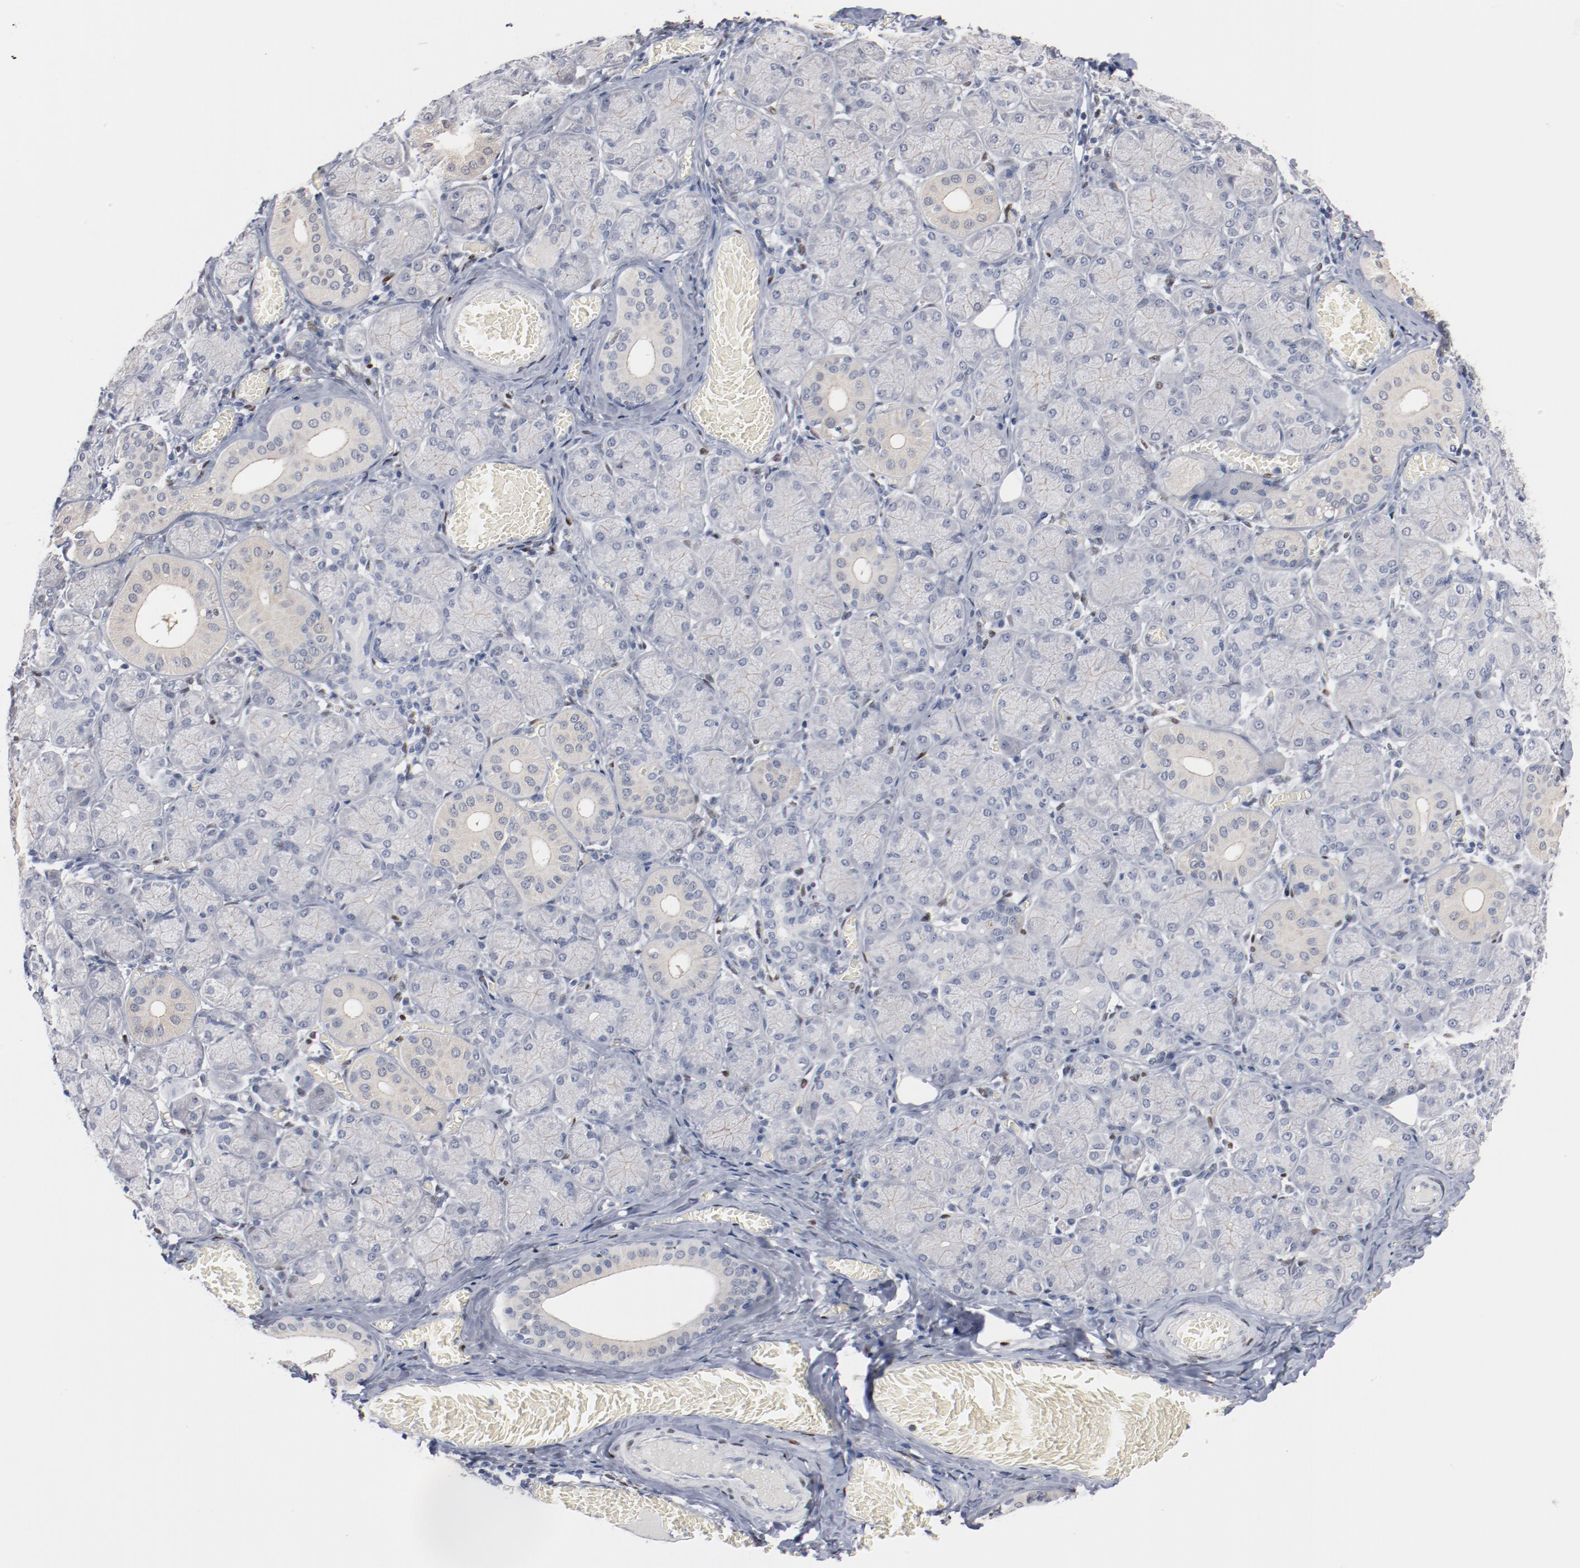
{"staining": {"intensity": "negative", "quantity": "none", "location": "none"}, "tissue": "salivary gland", "cell_type": "Glandular cells", "image_type": "normal", "snomed": [{"axis": "morphology", "description": "Normal tissue, NOS"}, {"axis": "topography", "description": "Salivary gland"}], "caption": "DAB immunohistochemical staining of unremarkable salivary gland exhibits no significant expression in glandular cells.", "gene": "ZEB2", "patient": {"sex": "female", "age": 24}}